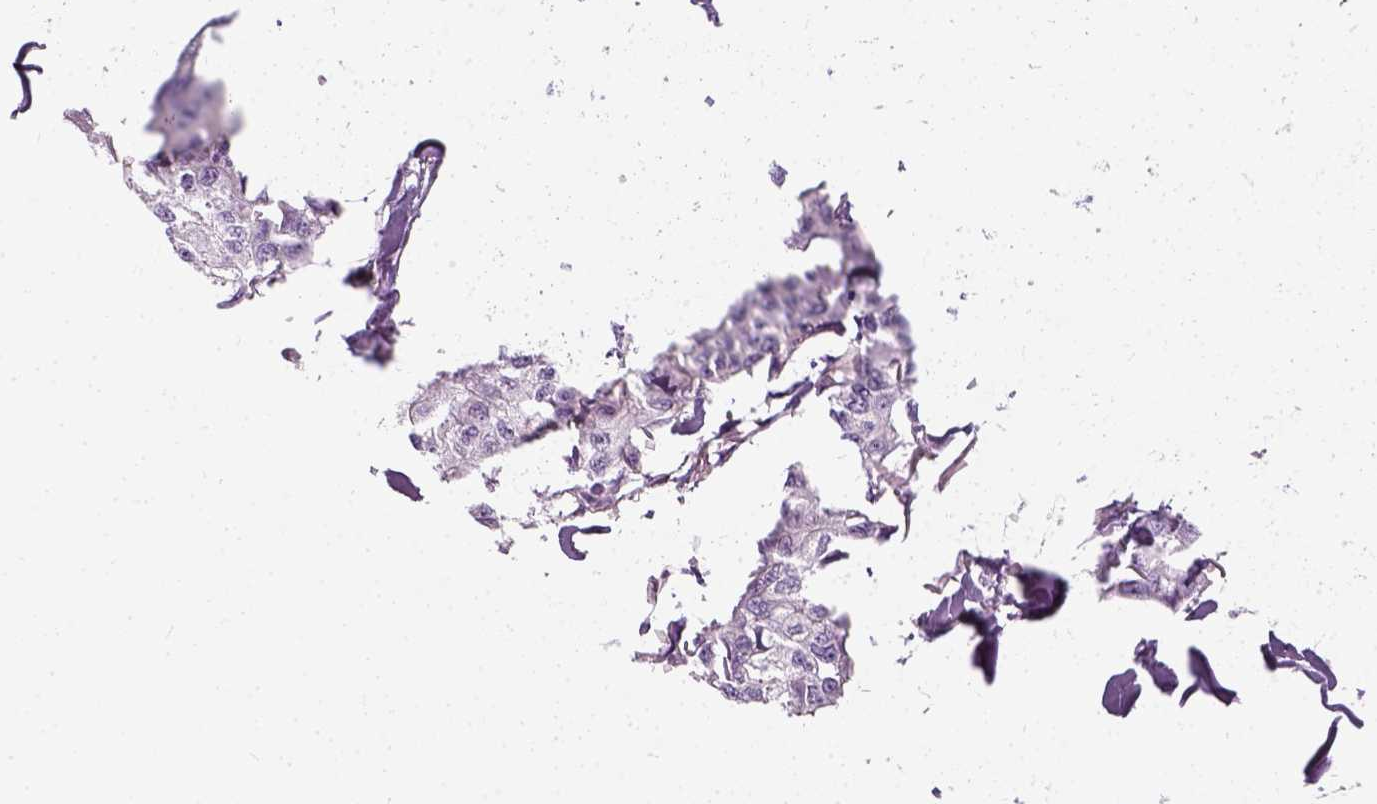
{"staining": {"intensity": "negative", "quantity": "none", "location": "none"}, "tissue": "breast cancer", "cell_type": "Tumor cells", "image_type": "cancer", "snomed": [{"axis": "morphology", "description": "Duct carcinoma"}, {"axis": "topography", "description": "Breast"}], "caption": "This is an immunohistochemistry histopathology image of breast cancer (invasive ductal carcinoma). There is no staining in tumor cells.", "gene": "TRIM72", "patient": {"sex": "female", "age": 80}}